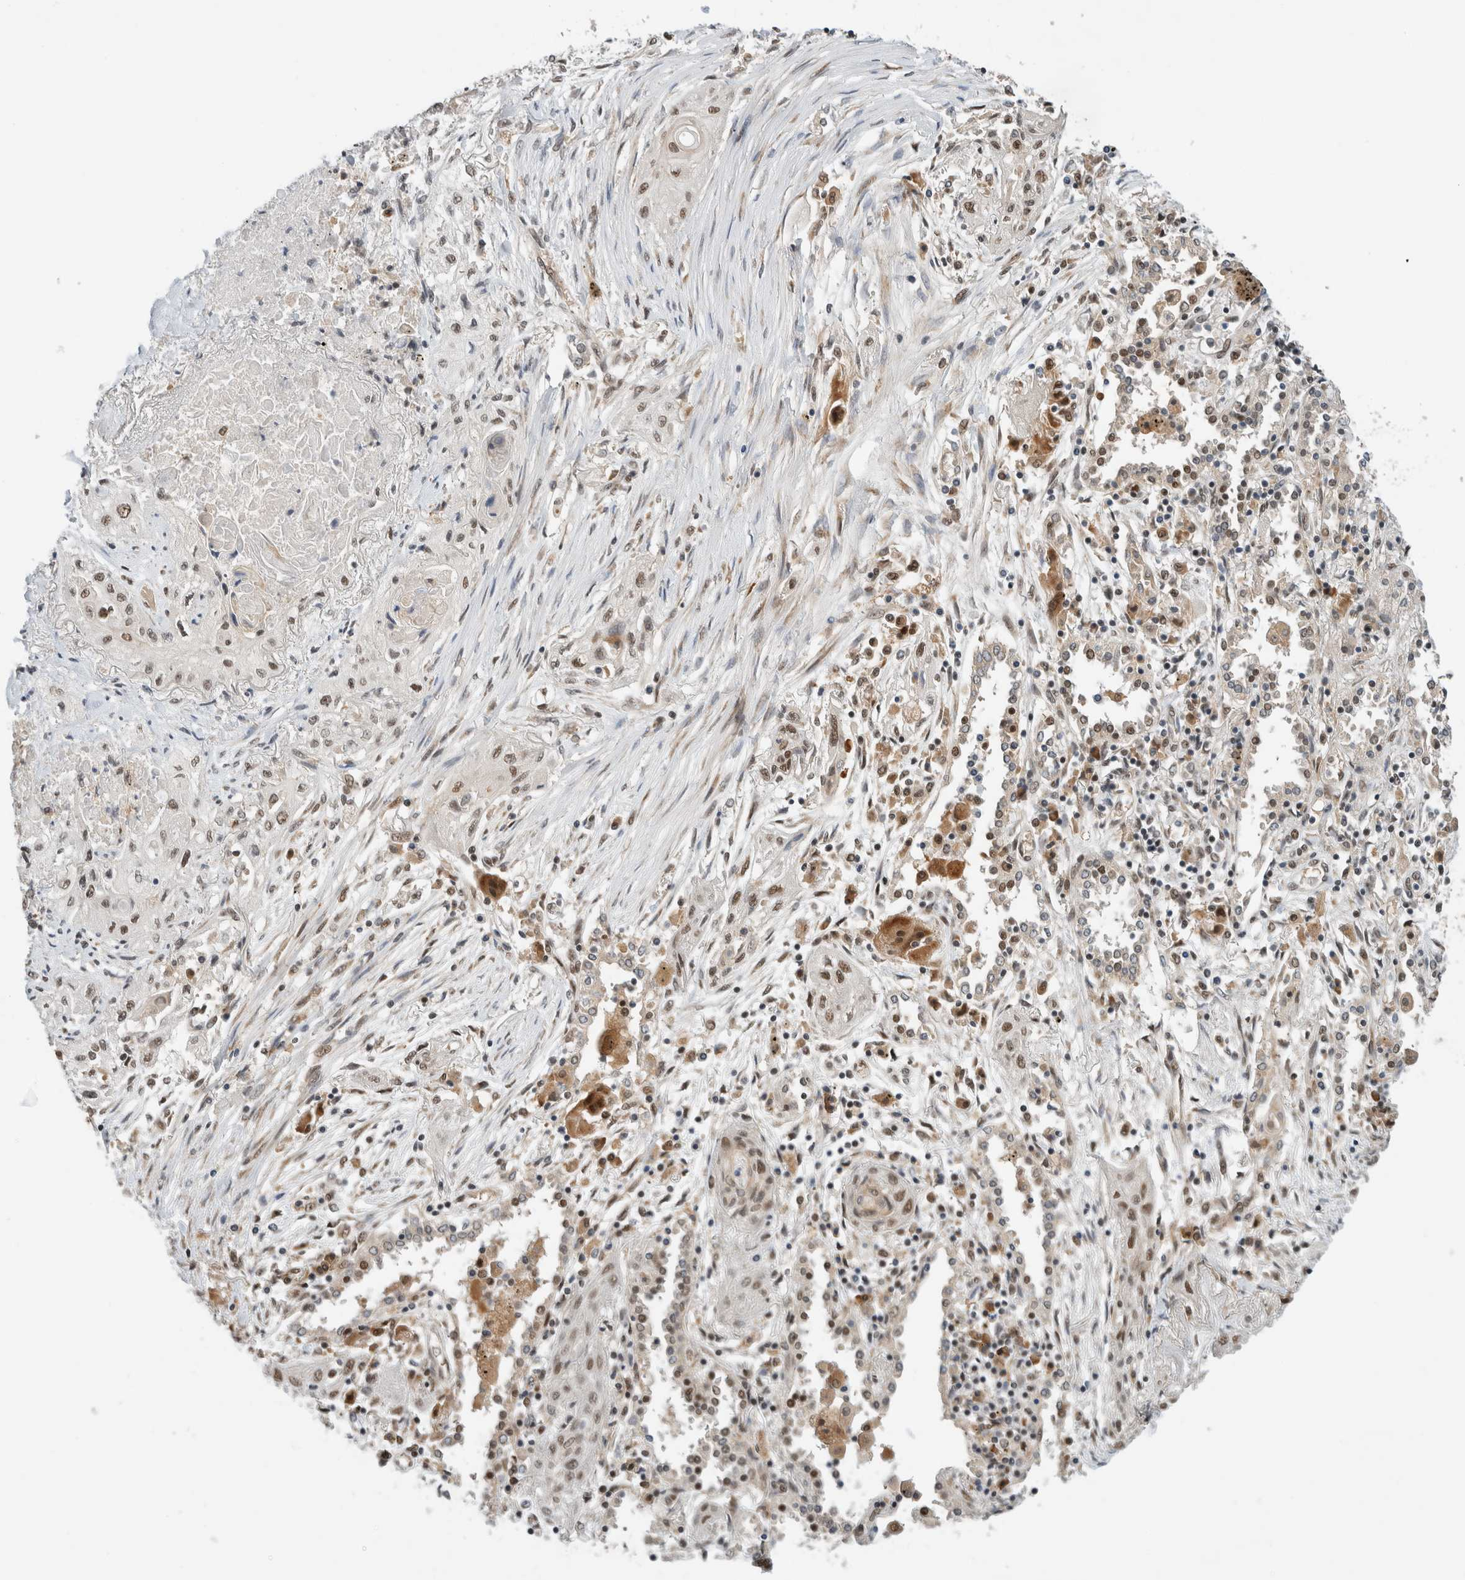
{"staining": {"intensity": "moderate", "quantity": "25%-75%", "location": "nuclear"}, "tissue": "lung cancer", "cell_type": "Tumor cells", "image_type": "cancer", "snomed": [{"axis": "morphology", "description": "Squamous cell carcinoma, NOS"}, {"axis": "topography", "description": "Lung"}], "caption": "Lung cancer stained for a protein (brown) demonstrates moderate nuclear positive staining in about 25%-75% of tumor cells.", "gene": "NCAPG2", "patient": {"sex": "female", "age": 47}}